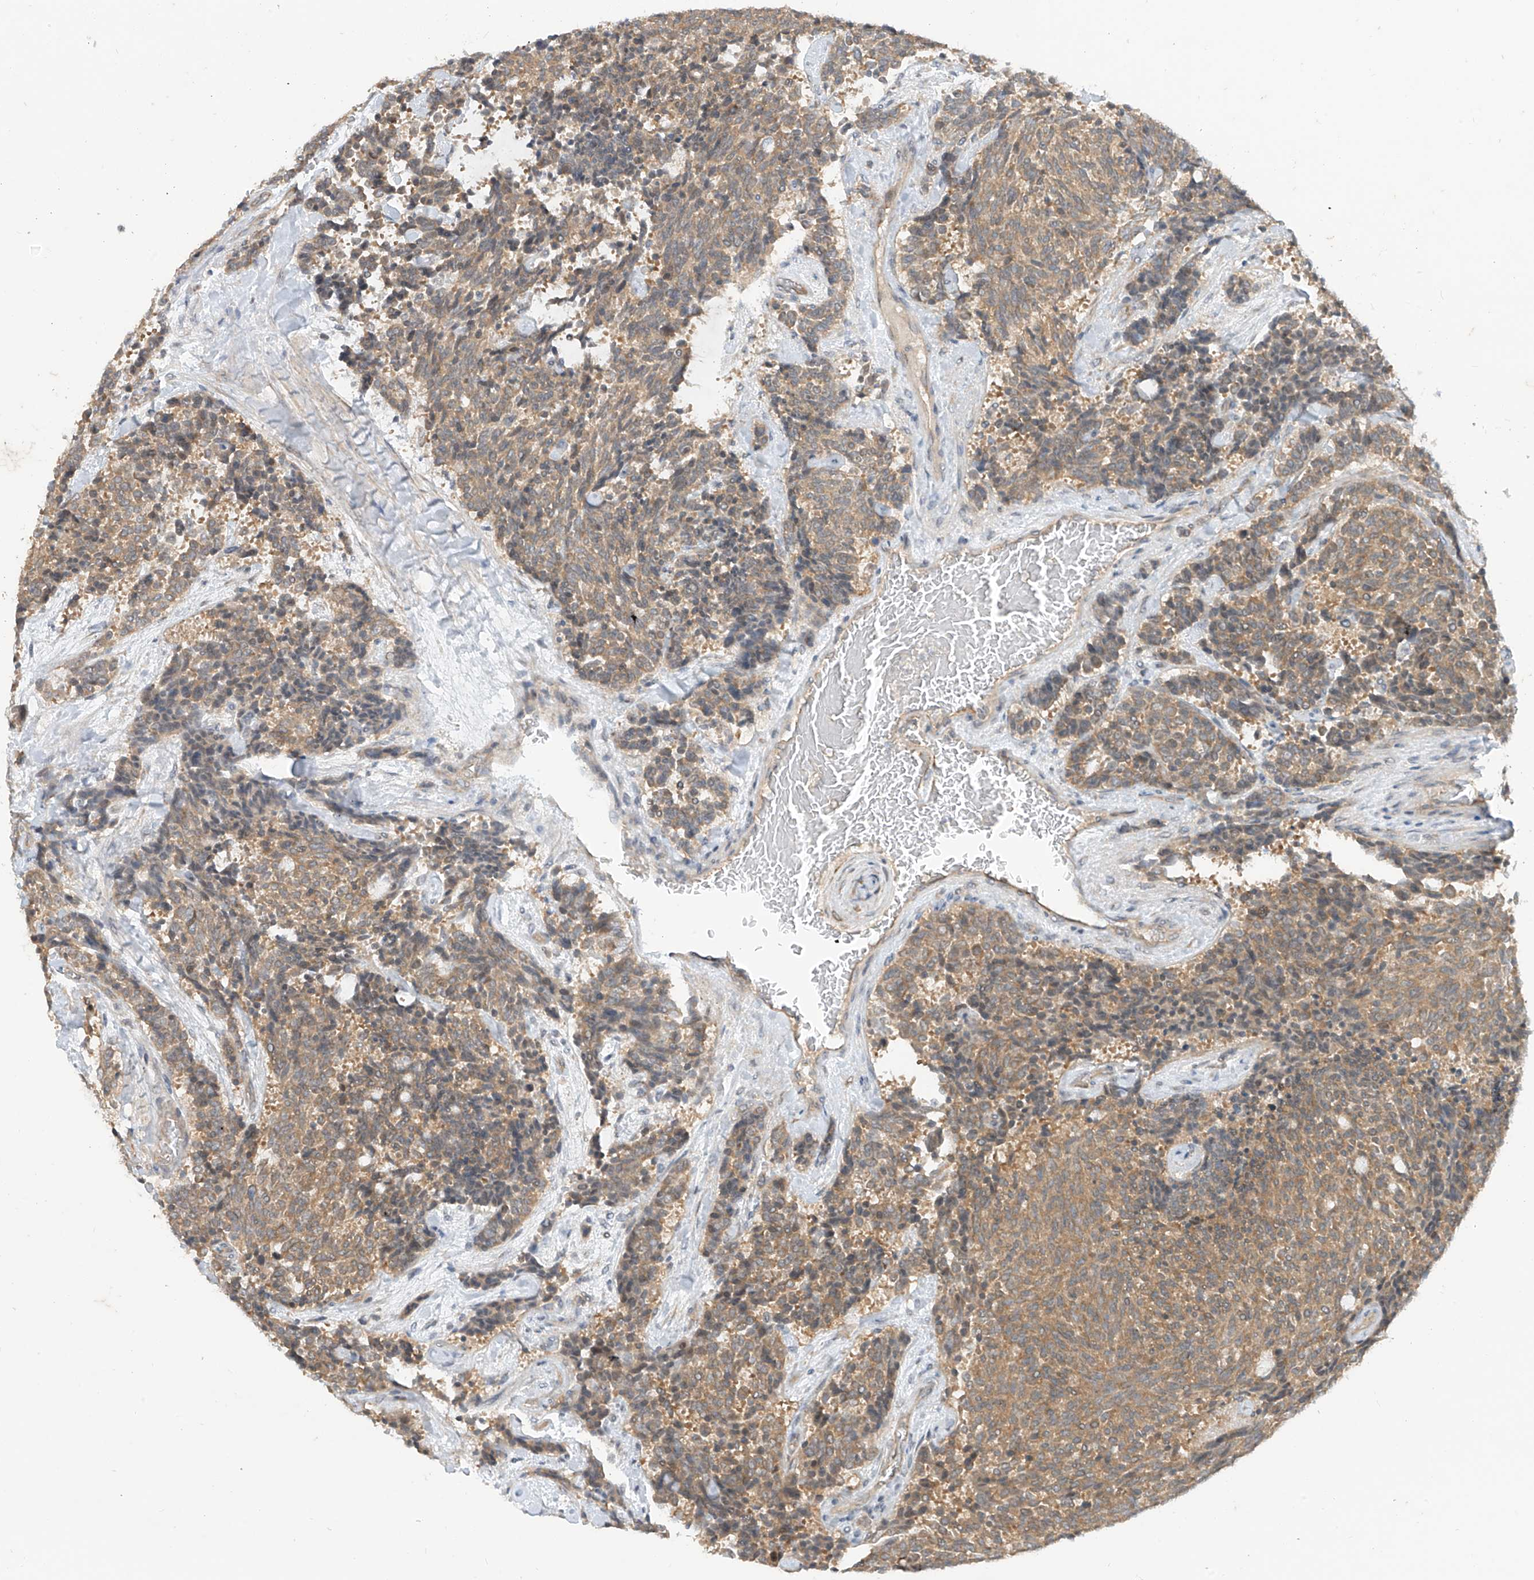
{"staining": {"intensity": "moderate", "quantity": ">75%", "location": "cytoplasmic/membranous"}, "tissue": "carcinoid", "cell_type": "Tumor cells", "image_type": "cancer", "snomed": [{"axis": "morphology", "description": "Carcinoid, malignant, NOS"}, {"axis": "topography", "description": "Pancreas"}], "caption": "A medium amount of moderate cytoplasmic/membranous positivity is seen in approximately >75% of tumor cells in carcinoid (malignant) tissue.", "gene": "MTUS2", "patient": {"sex": "female", "age": 54}}